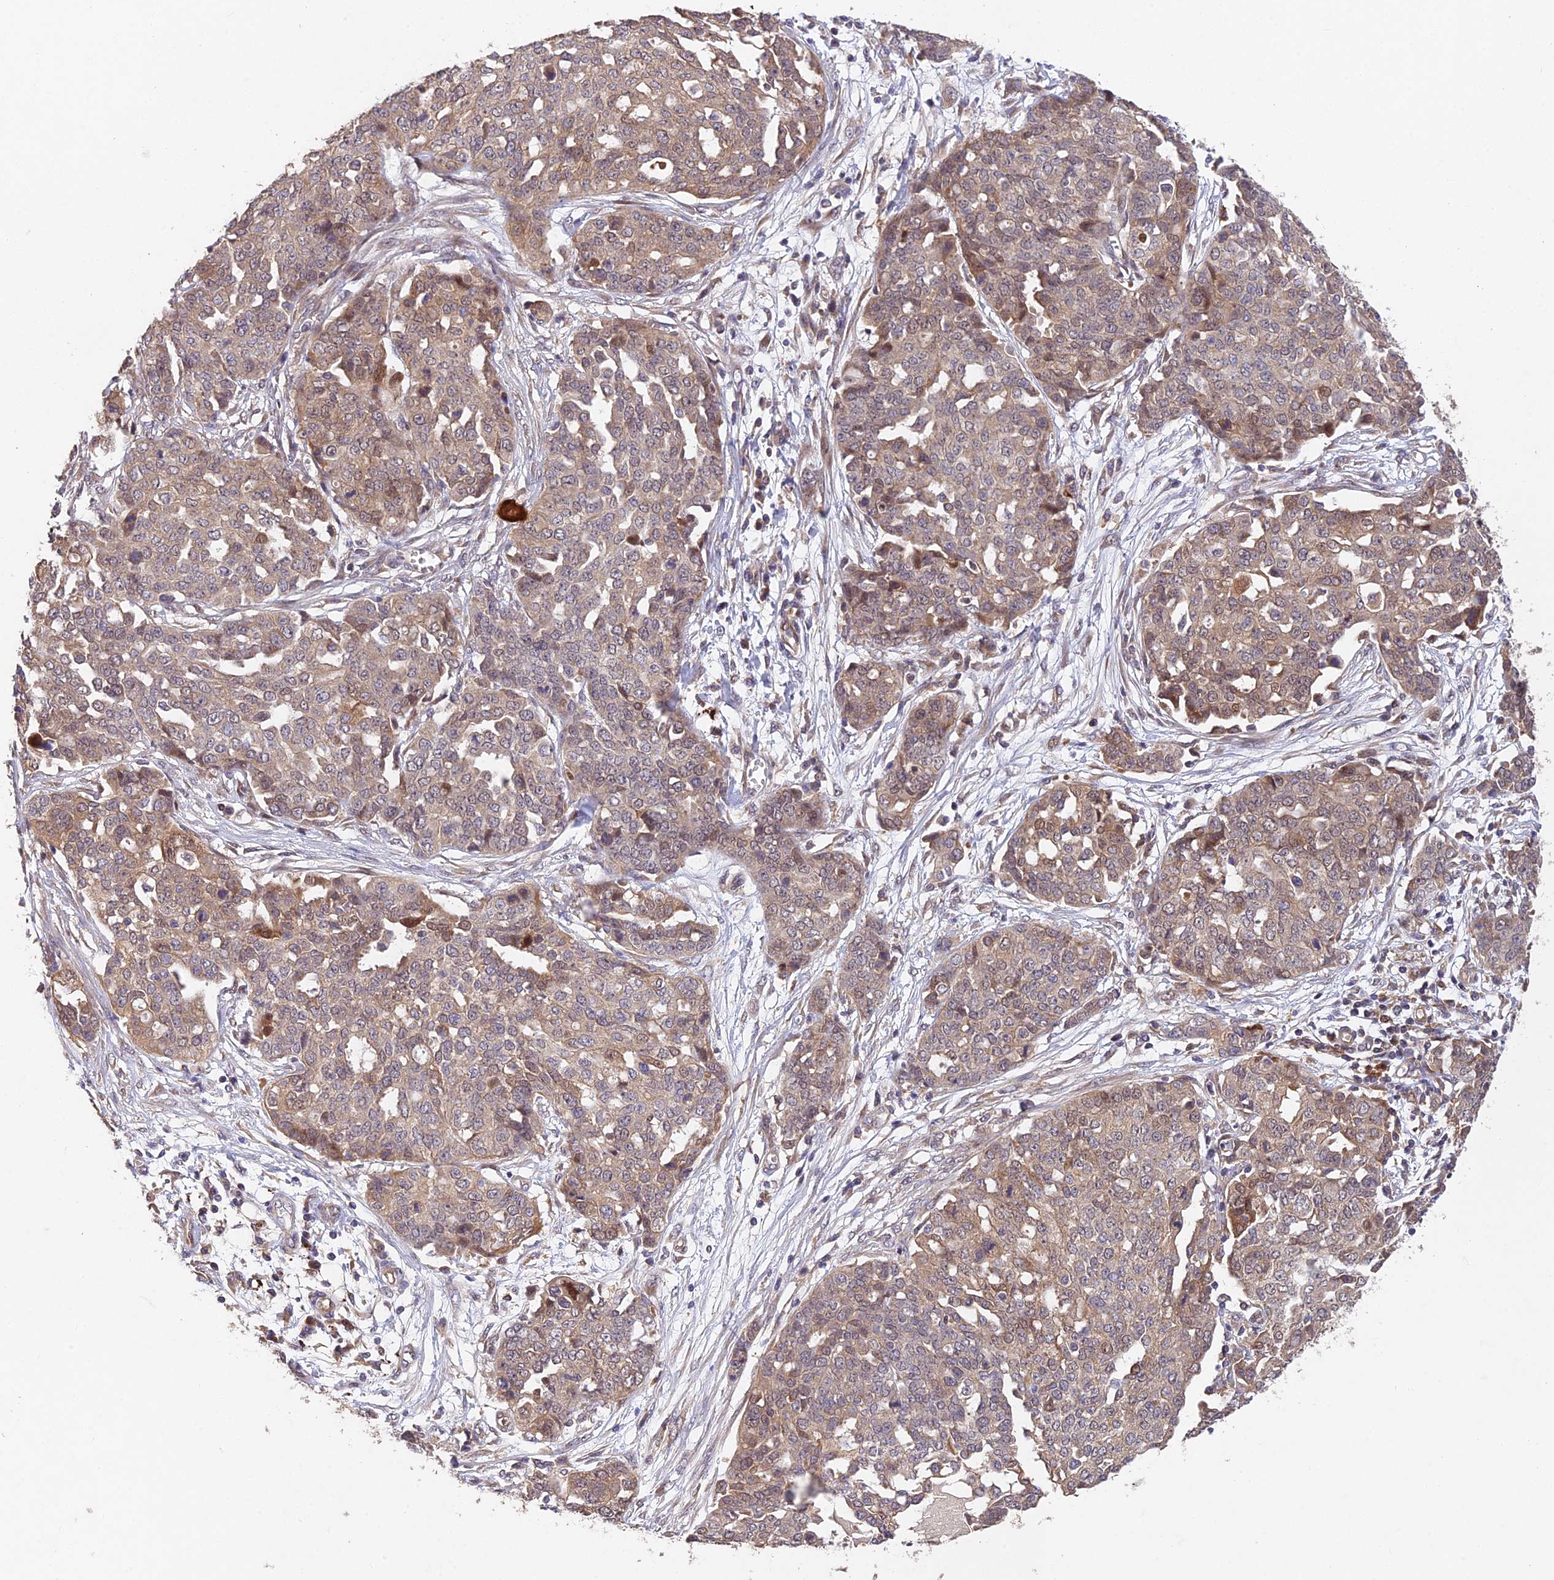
{"staining": {"intensity": "moderate", "quantity": "<25%", "location": "cytoplasmic/membranous,nuclear"}, "tissue": "ovarian cancer", "cell_type": "Tumor cells", "image_type": "cancer", "snomed": [{"axis": "morphology", "description": "Cystadenocarcinoma, serous, NOS"}, {"axis": "topography", "description": "Soft tissue"}, {"axis": "topography", "description": "Ovary"}], "caption": "Immunohistochemistry (IHC) (DAB) staining of human ovarian cancer (serous cystadenocarcinoma) demonstrates moderate cytoplasmic/membranous and nuclear protein expression in approximately <25% of tumor cells. (IHC, brightfield microscopy, high magnification).", "gene": "NSMCE1", "patient": {"sex": "female", "age": 57}}